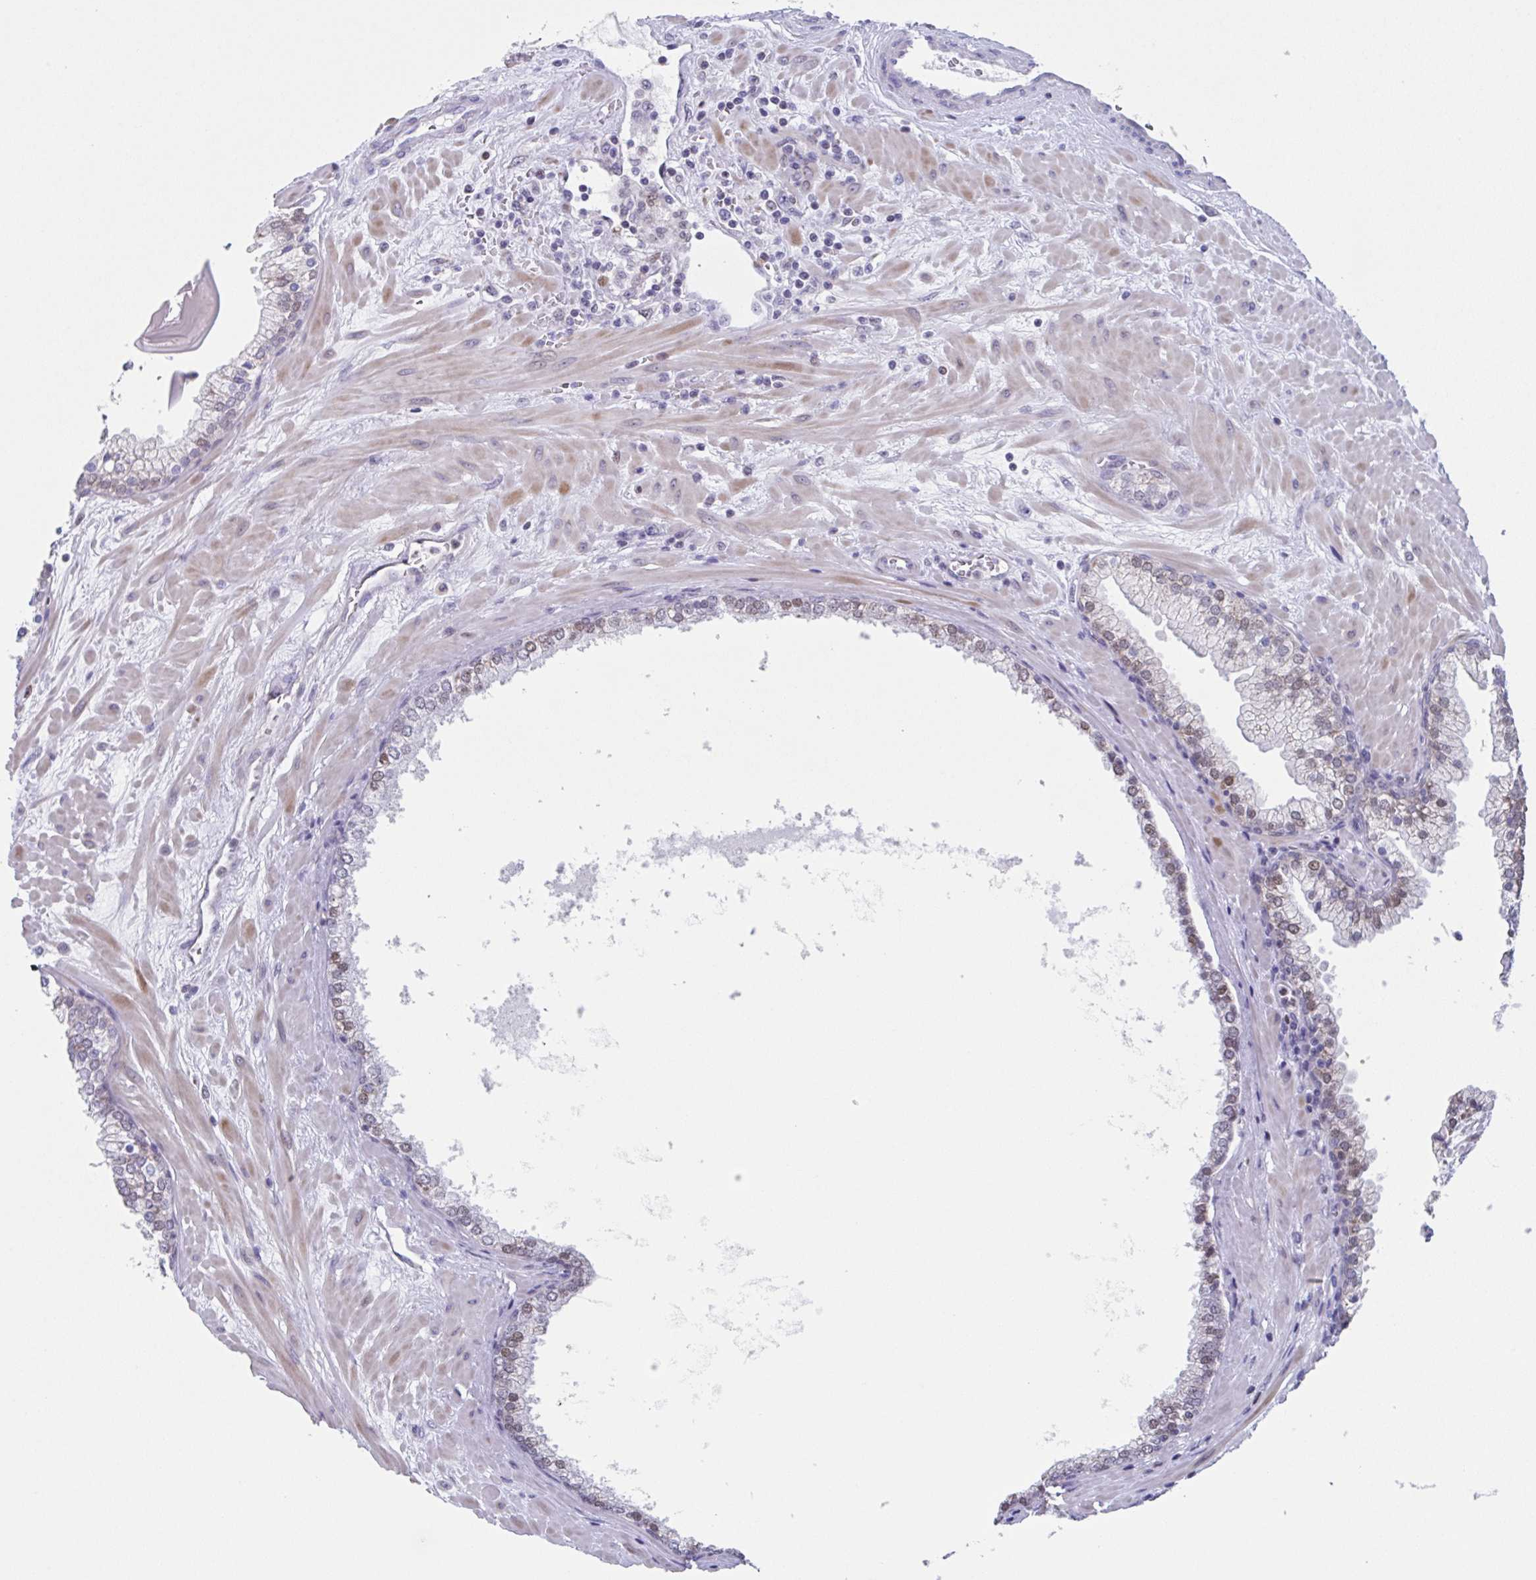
{"staining": {"intensity": "weak", "quantity": "25%-75%", "location": "nuclear"}, "tissue": "prostate", "cell_type": "Glandular cells", "image_type": "normal", "snomed": [{"axis": "morphology", "description": "Normal tissue, NOS"}, {"axis": "topography", "description": "Prostate"}, {"axis": "topography", "description": "Peripheral nerve tissue"}], "caption": "IHC histopathology image of unremarkable prostate: human prostate stained using IHC shows low levels of weak protein expression localized specifically in the nuclear of glandular cells, appearing as a nuclear brown color.", "gene": "PBOV1", "patient": {"sex": "male", "age": 61}}